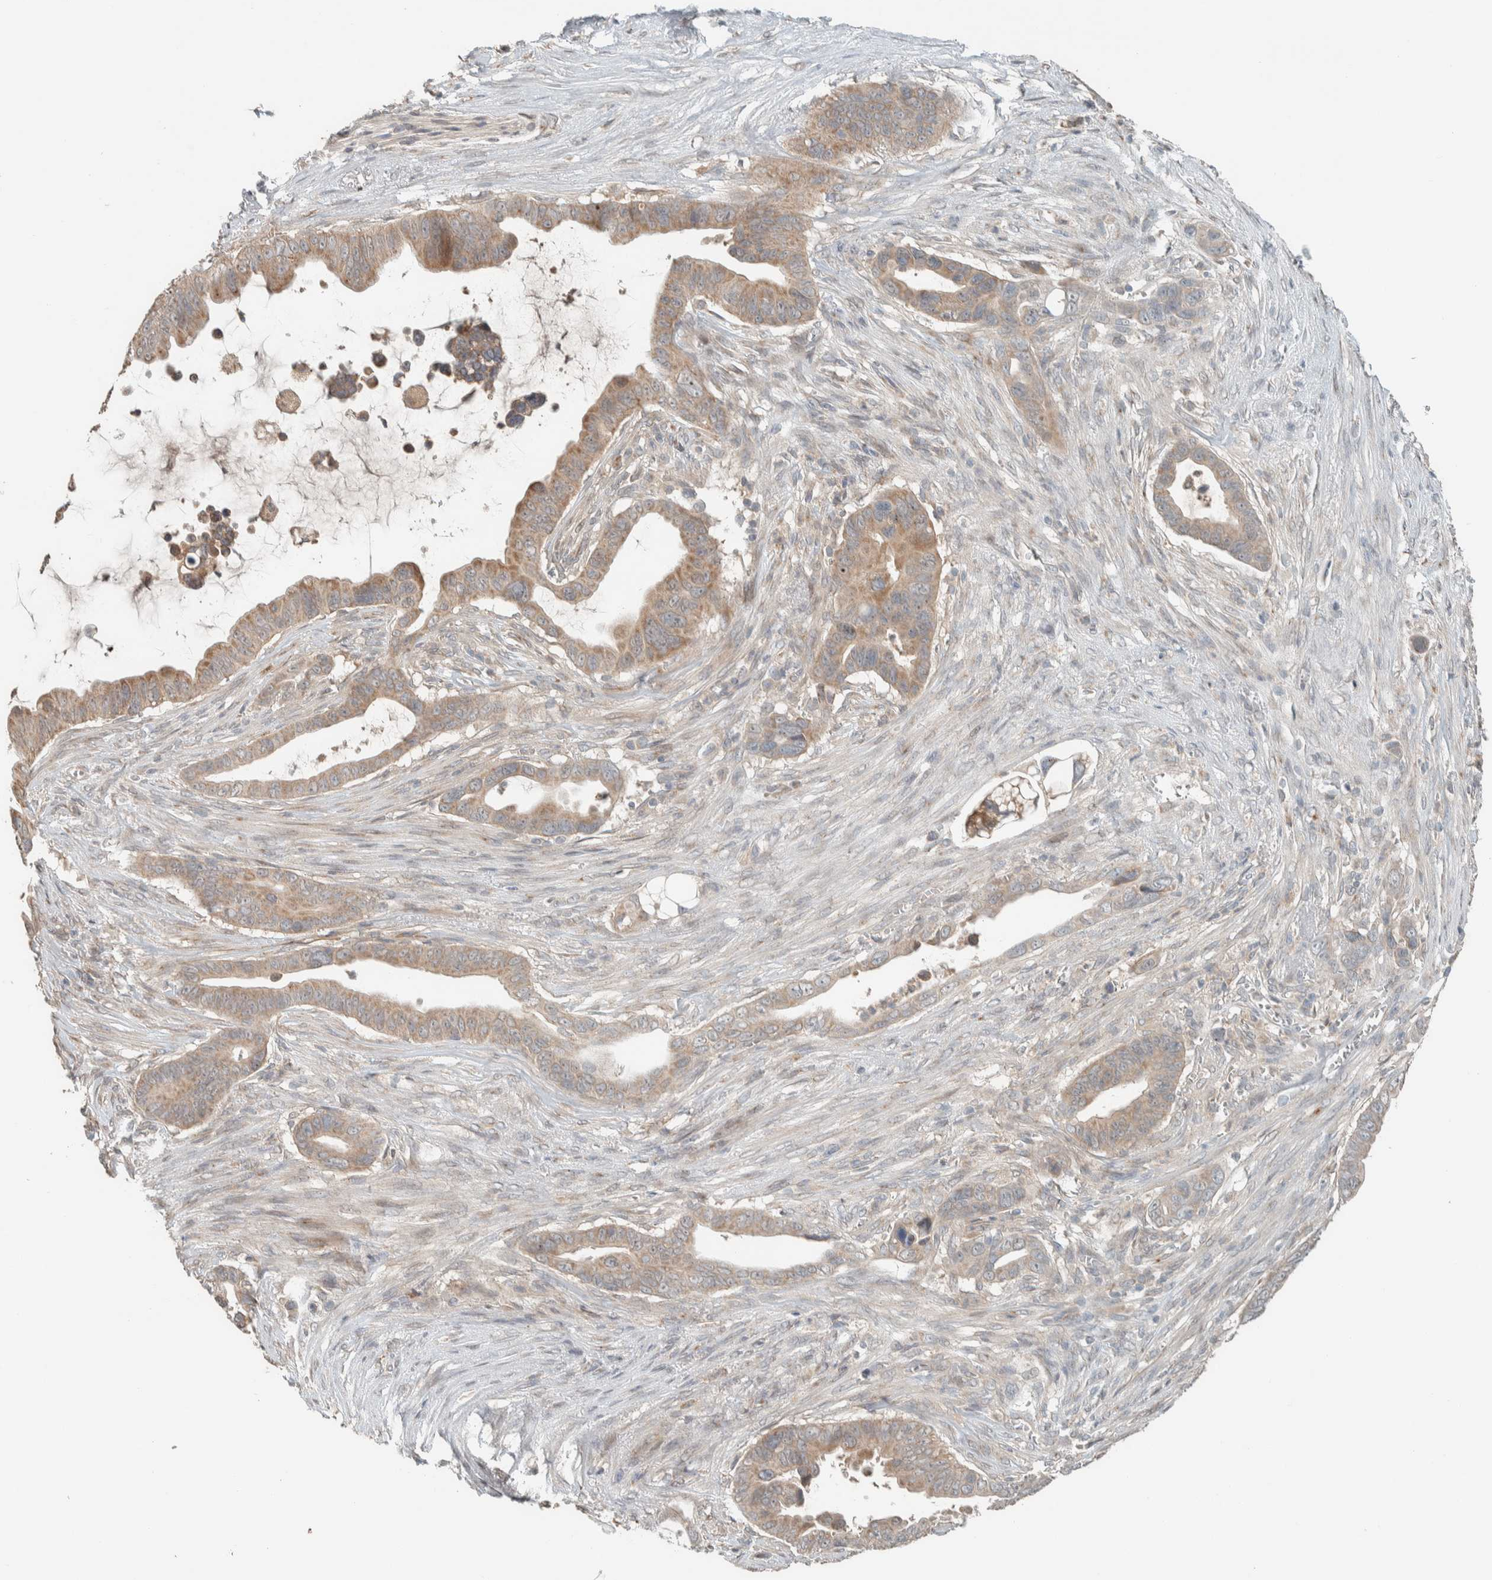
{"staining": {"intensity": "weak", "quantity": ">75%", "location": "cytoplasmic/membranous"}, "tissue": "pancreatic cancer", "cell_type": "Tumor cells", "image_type": "cancer", "snomed": [{"axis": "morphology", "description": "Adenocarcinoma, NOS"}, {"axis": "topography", "description": "Pancreas"}], "caption": "Pancreatic cancer (adenocarcinoma) was stained to show a protein in brown. There is low levels of weak cytoplasmic/membranous staining in about >75% of tumor cells.", "gene": "NBR1", "patient": {"sex": "female", "age": 72}}